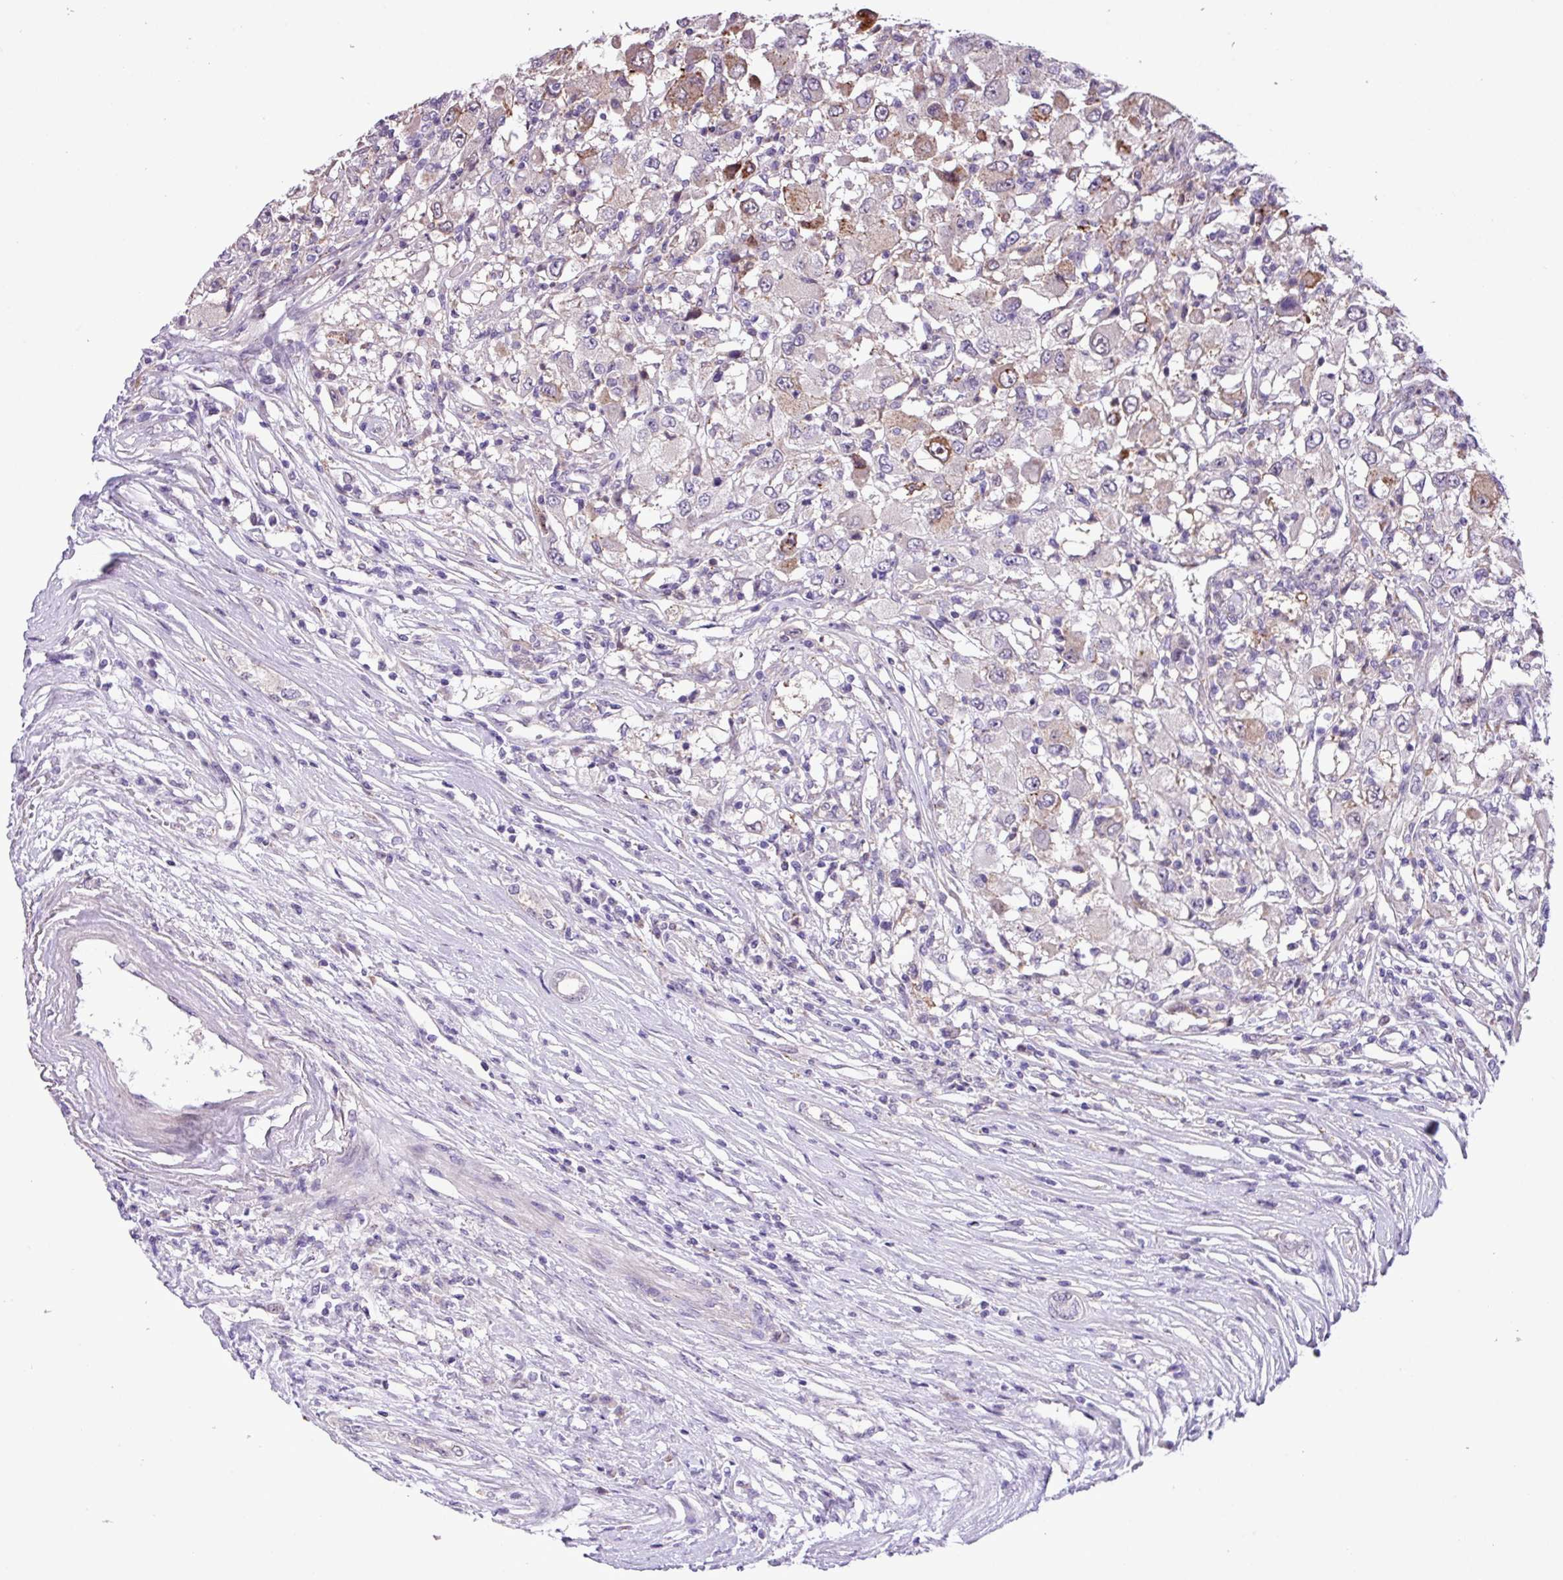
{"staining": {"intensity": "moderate", "quantity": "25%-75%", "location": "cytoplasmic/membranous"}, "tissue": "renal cancer", "cell_type": "Tumor cells", "image_type": "cancer", "snomed": [{"axis": "morphology", "description": "Adenocarcinoma, NOS"}, {"axis": "topography", "description": "Kidney"}], "caption": "Human adenocarcinoma (renal) stained with a brown dye shows moderate cytoplasmic/membranous positive expression in about 25%-75% of tumor cells.", "gene": "RPP25L", "patient": {"sex": "female", "age": 67}}